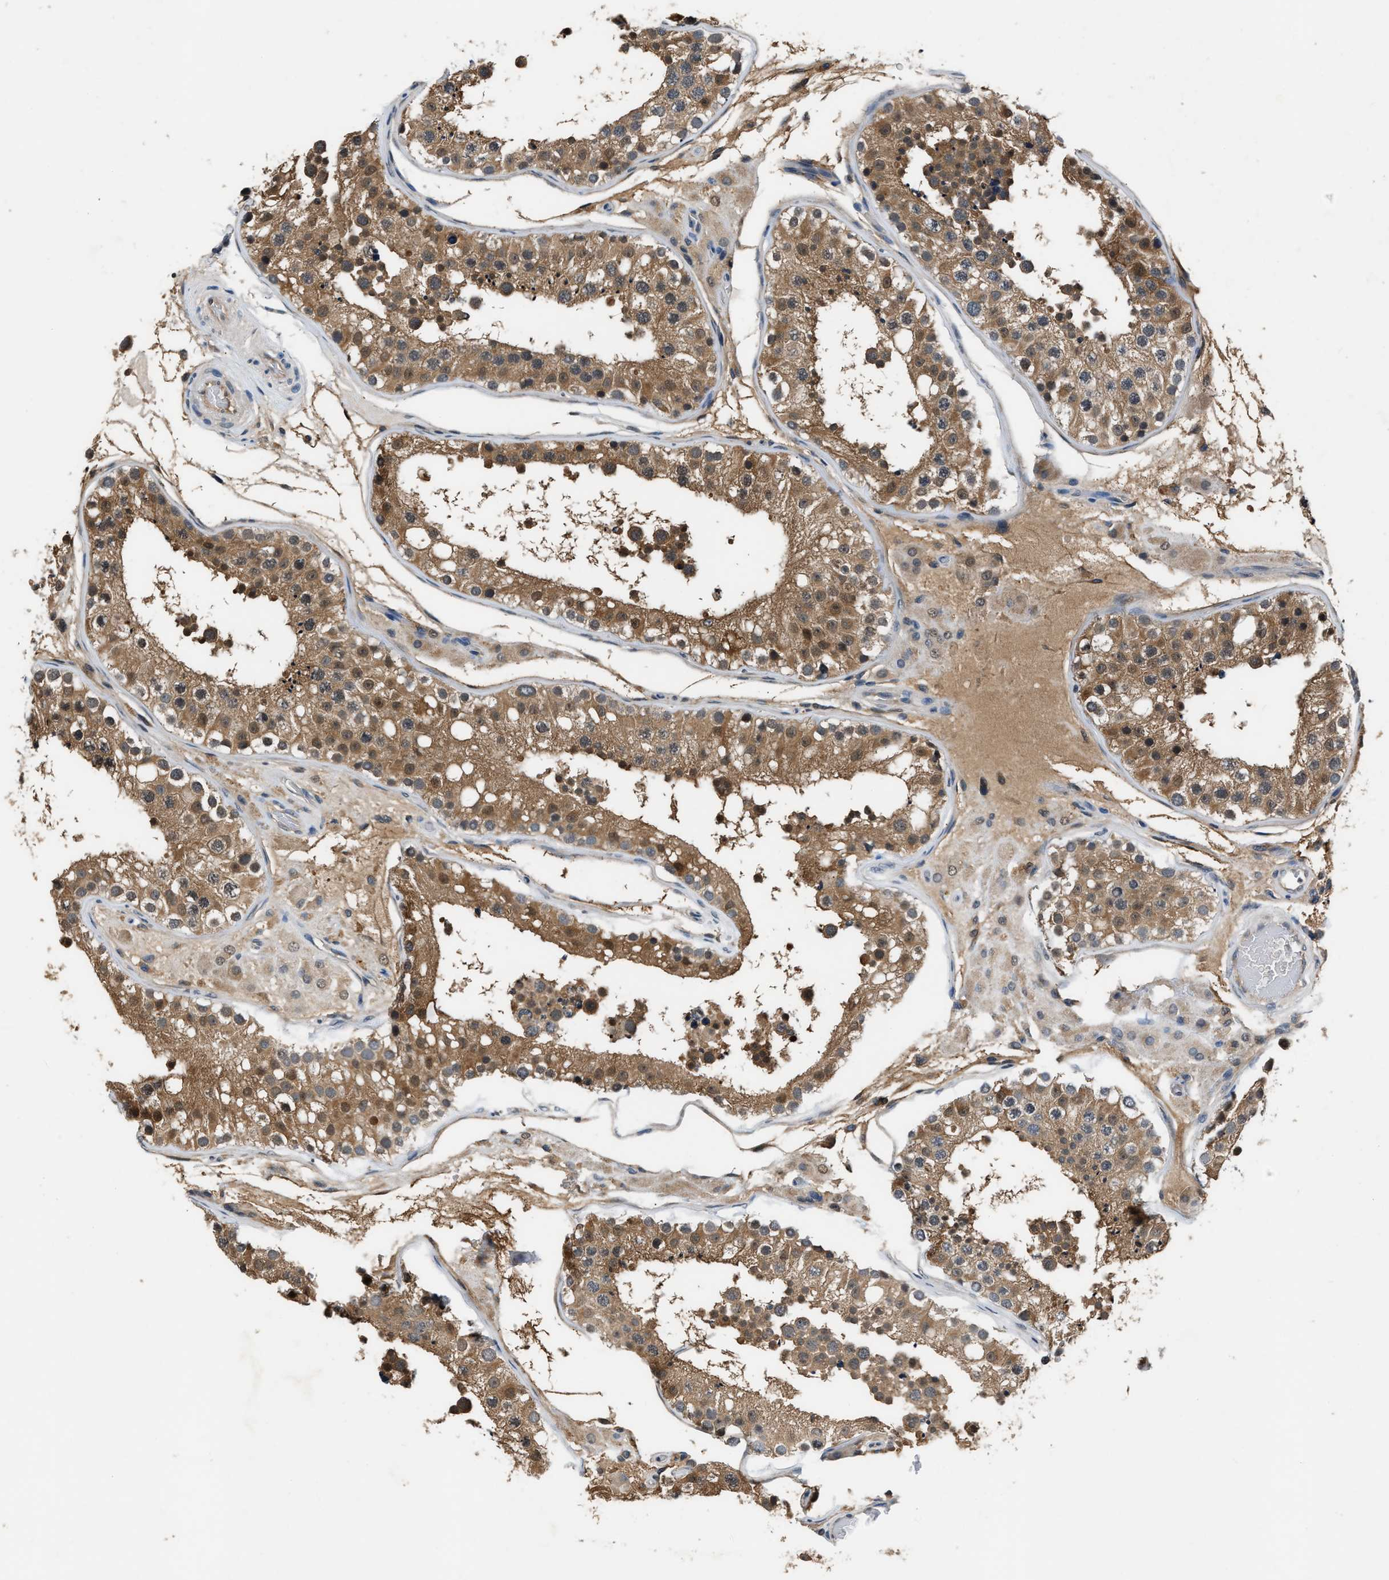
{"staining": {"intensity": "moderate", "quantity": ">75%", "location": "cytoplasmic/membranous"}, "tissue": "testis", "cell_type": "Cells in seminiferous ducts", "image_type": "normal", "snomed": [{"axis": "morphology", "description": "Normal tissue, NOS"}, {"axis": "topography", "description": "Testis"}], "caption": "Testis stained with a protein marker displays moderate staining in cells in seminiferous ducts.", "gene": "TP53I3", "patient": {"sex": "male", "age": 26}}